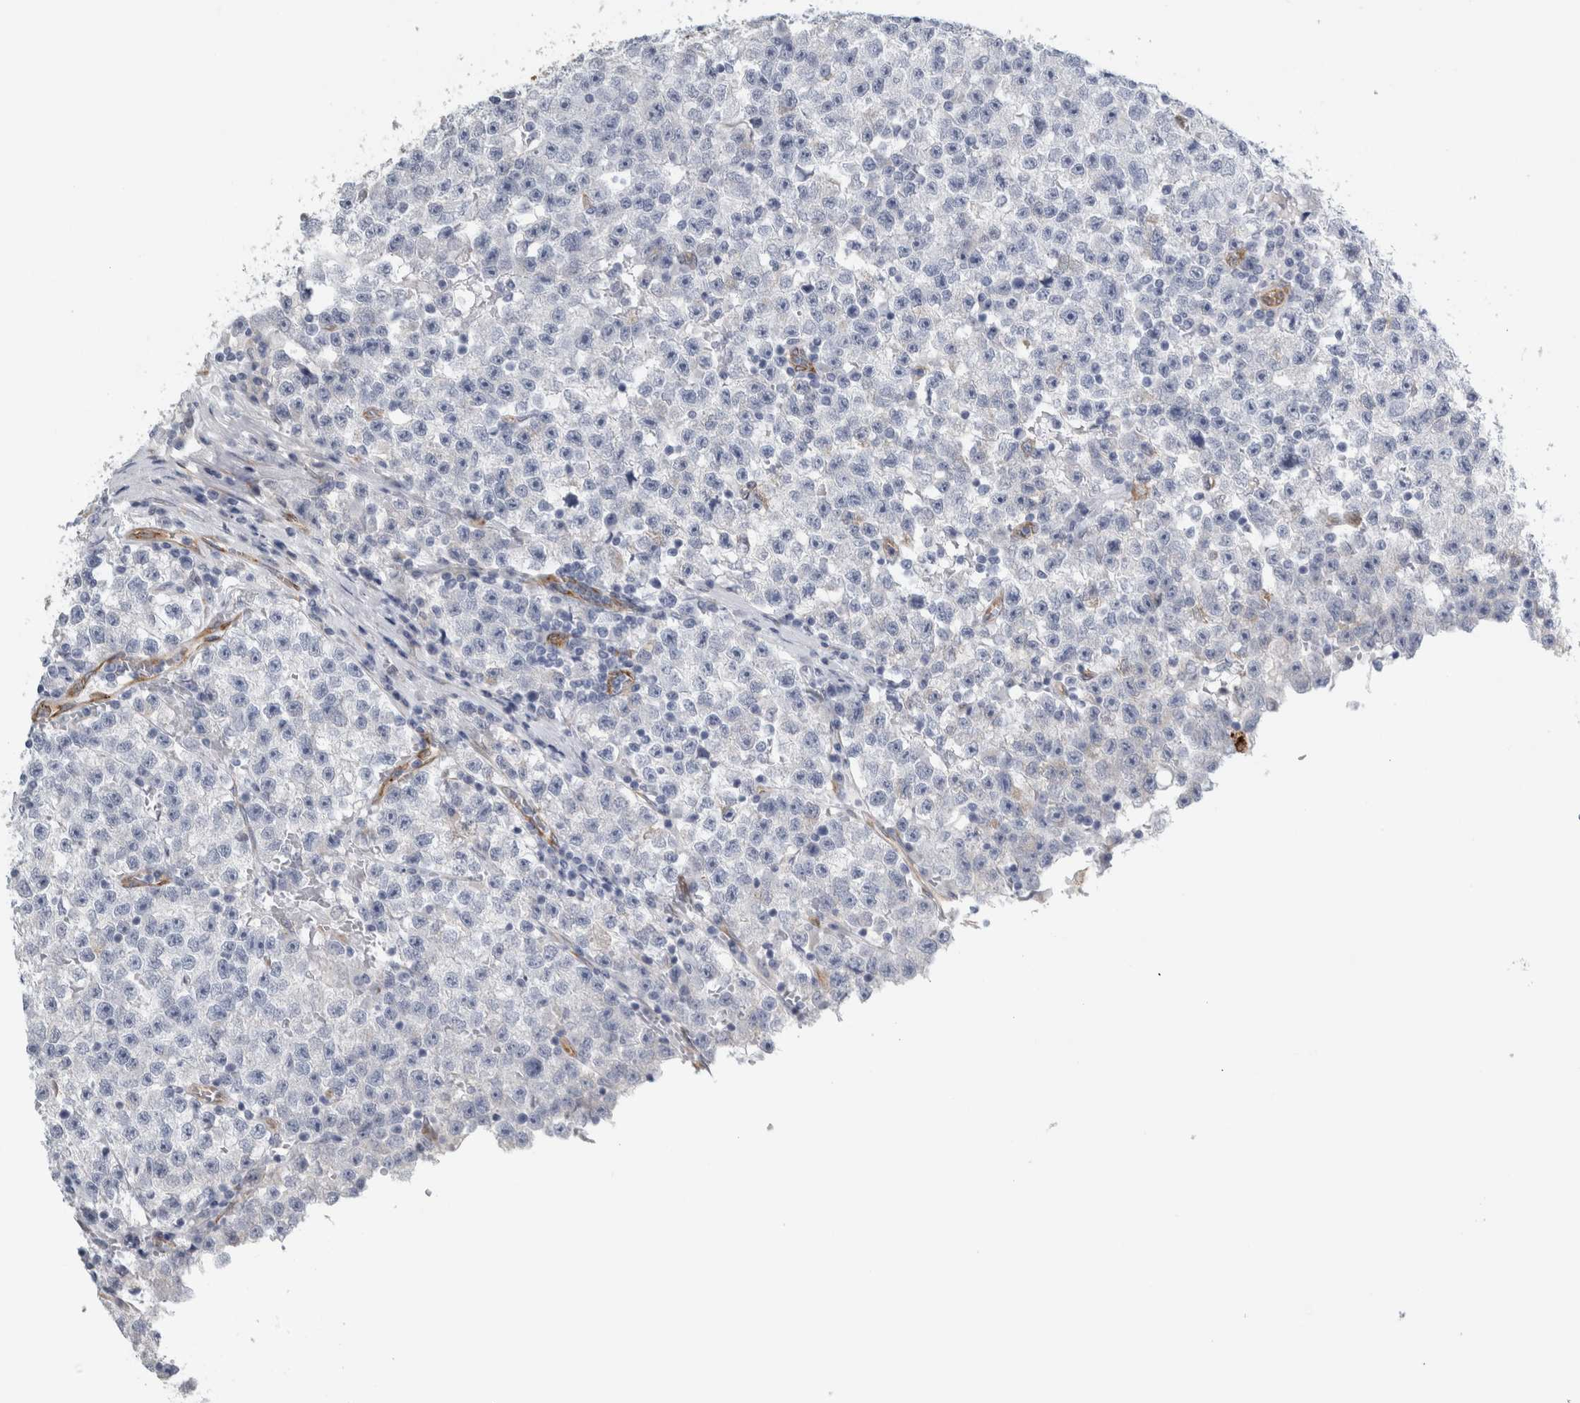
{"staining": {"intensity": "negative", "quantity": "none", "location": "none"}, "tissue": "testis cancer", "cell_type": "Tumor cells", "image_type": "cancer", "snomed": [{"axis": "morphology", "description": "Seminoma, NOS"}, {"axis": "topography", "description": "Testis"}], "caption": "IHC micrograph of neoplastic tissue: human testis cancer stained with DAB displays no significant protein positivity in tumor cells.", "gene": "B3GNT3", "patient": {"sex": "male", "age": 22}}